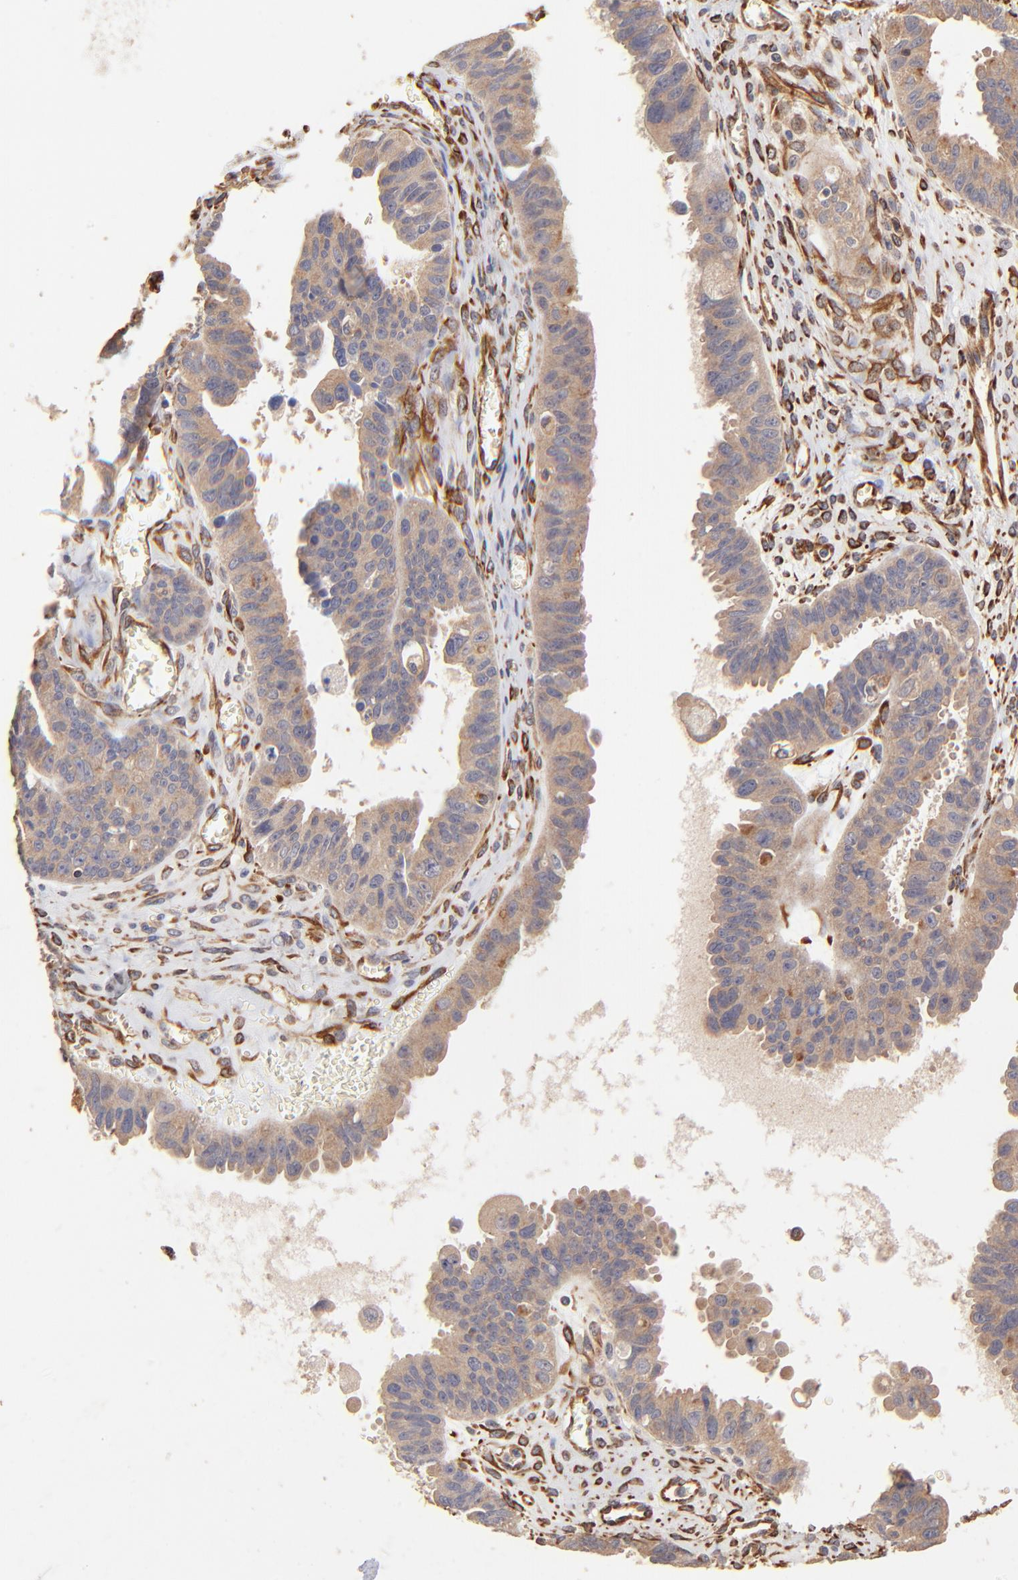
{"staining": {"intensity": "weak", "quantity": ">75%", "location": "cytoplasmic/membranous"}, "tissue": "ovarian cancer", "cell_type": "Tumor cells", "image_type": "cancer", "snomed": [{"axis": "morphology", "description": "Carcinoma, endometroid"}, {"axis": "topography", "description": "Ovary"}], "caption": "Endometroid carcinoma (ovarian) stained with DAB immunohistochemistry displays low levels of weak cytoplasmic/membranous expression in approximately >75% of tumor cells.", "gene": "TNFAIP3", "patient": {"sex": "female", "age": 85}}